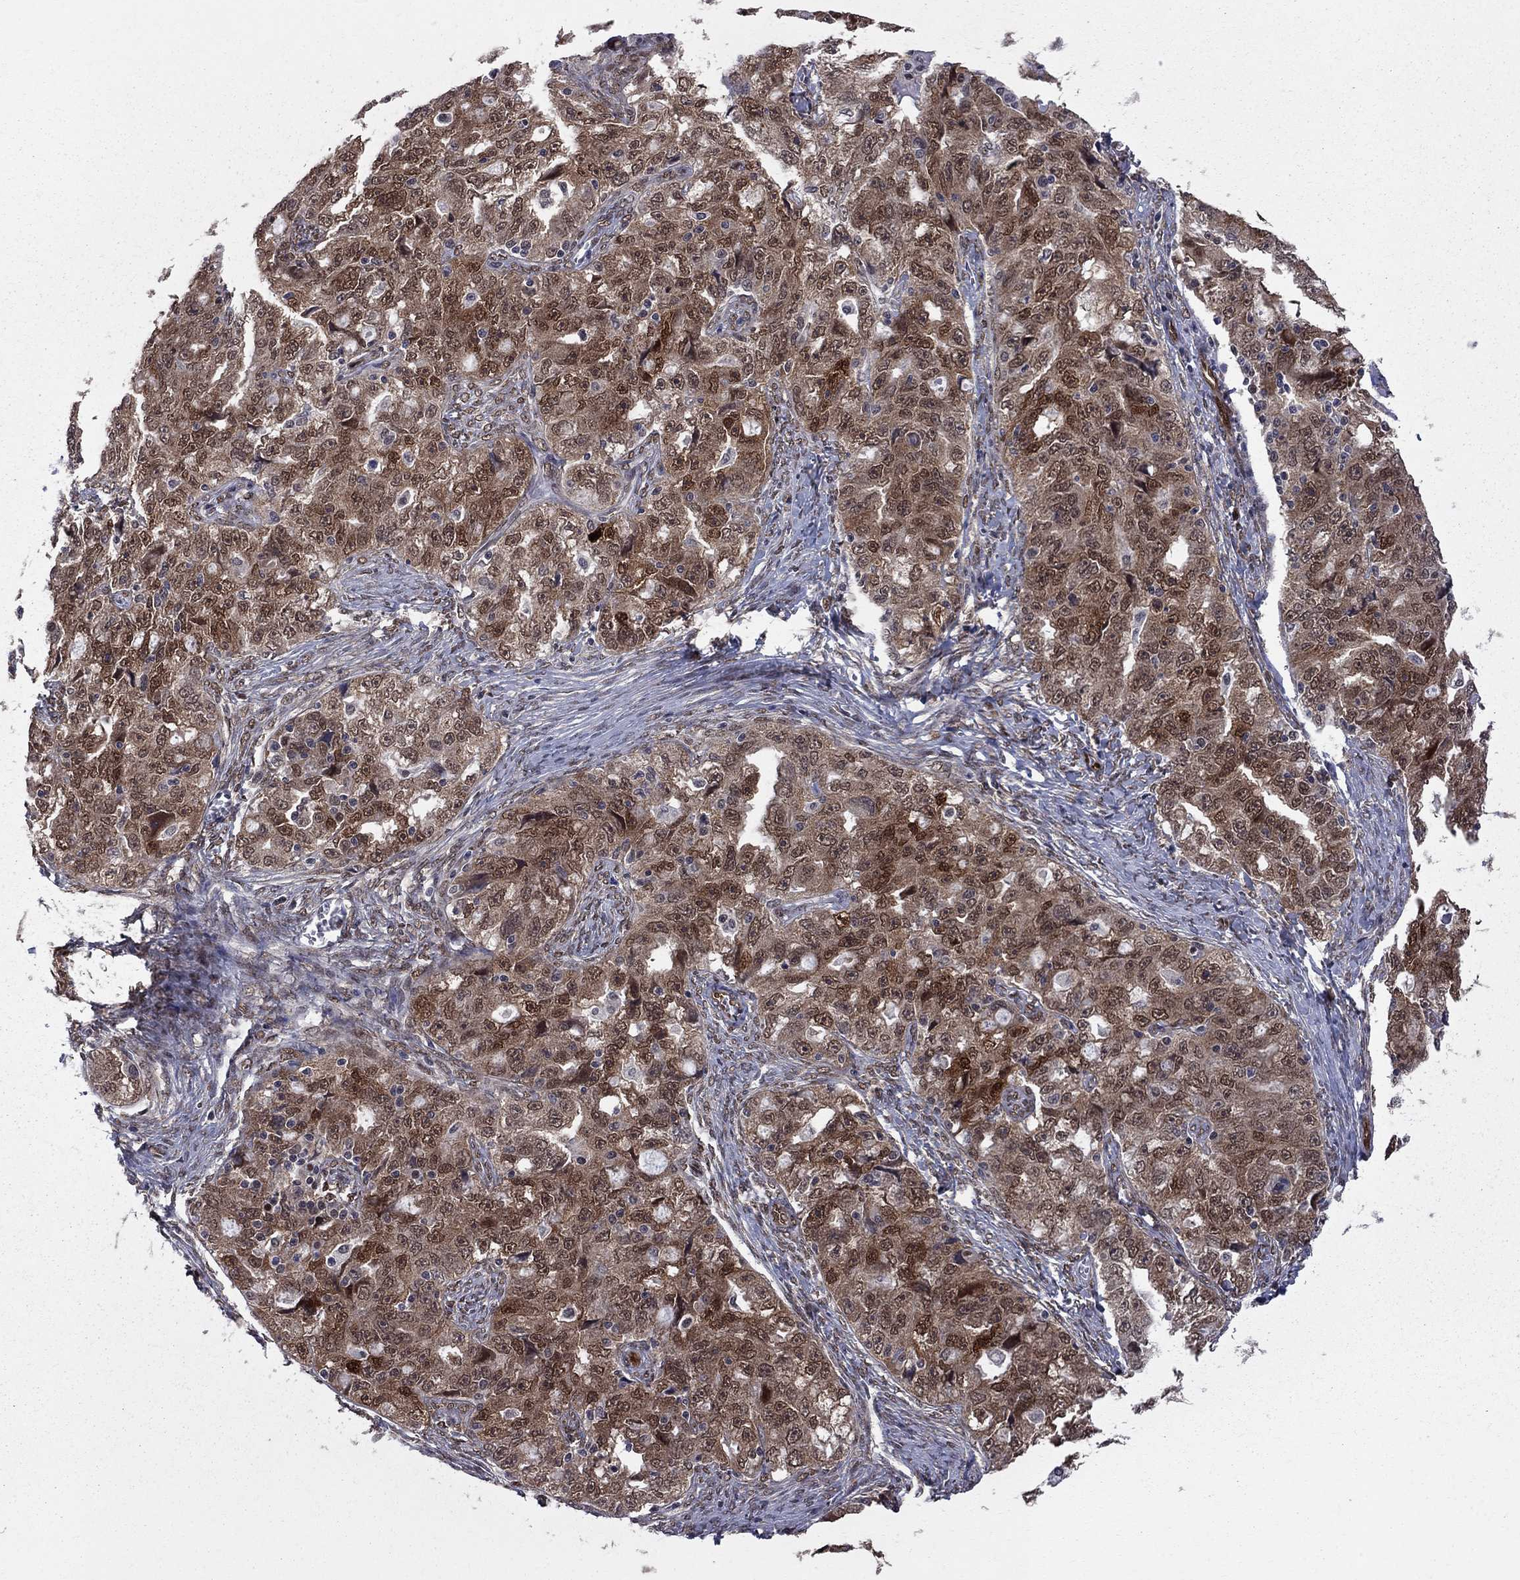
{"staining": {"intensity": "strong", "quantity": "25%-75%", "location": "cytoplasmic/membranous,nuclear"}, "tissue": "ovarian cancer", "cell_type": "Tumor cells", "image_type": "cancer", "snomed": [{"axis": "morphology", "description": "Cystadenocarcinoma, serous, NOS"}, {"axis": "topography", "description": "Ovary"}], "caption": "Strong cytoplasmic/membranous and nuclear expression is identified in approximately 25%-75% of tumor cells in ovarian serous cystadenocarcinoma.", "gene": "SAP30L", "patient": {"sex": "female", "age": 51}}